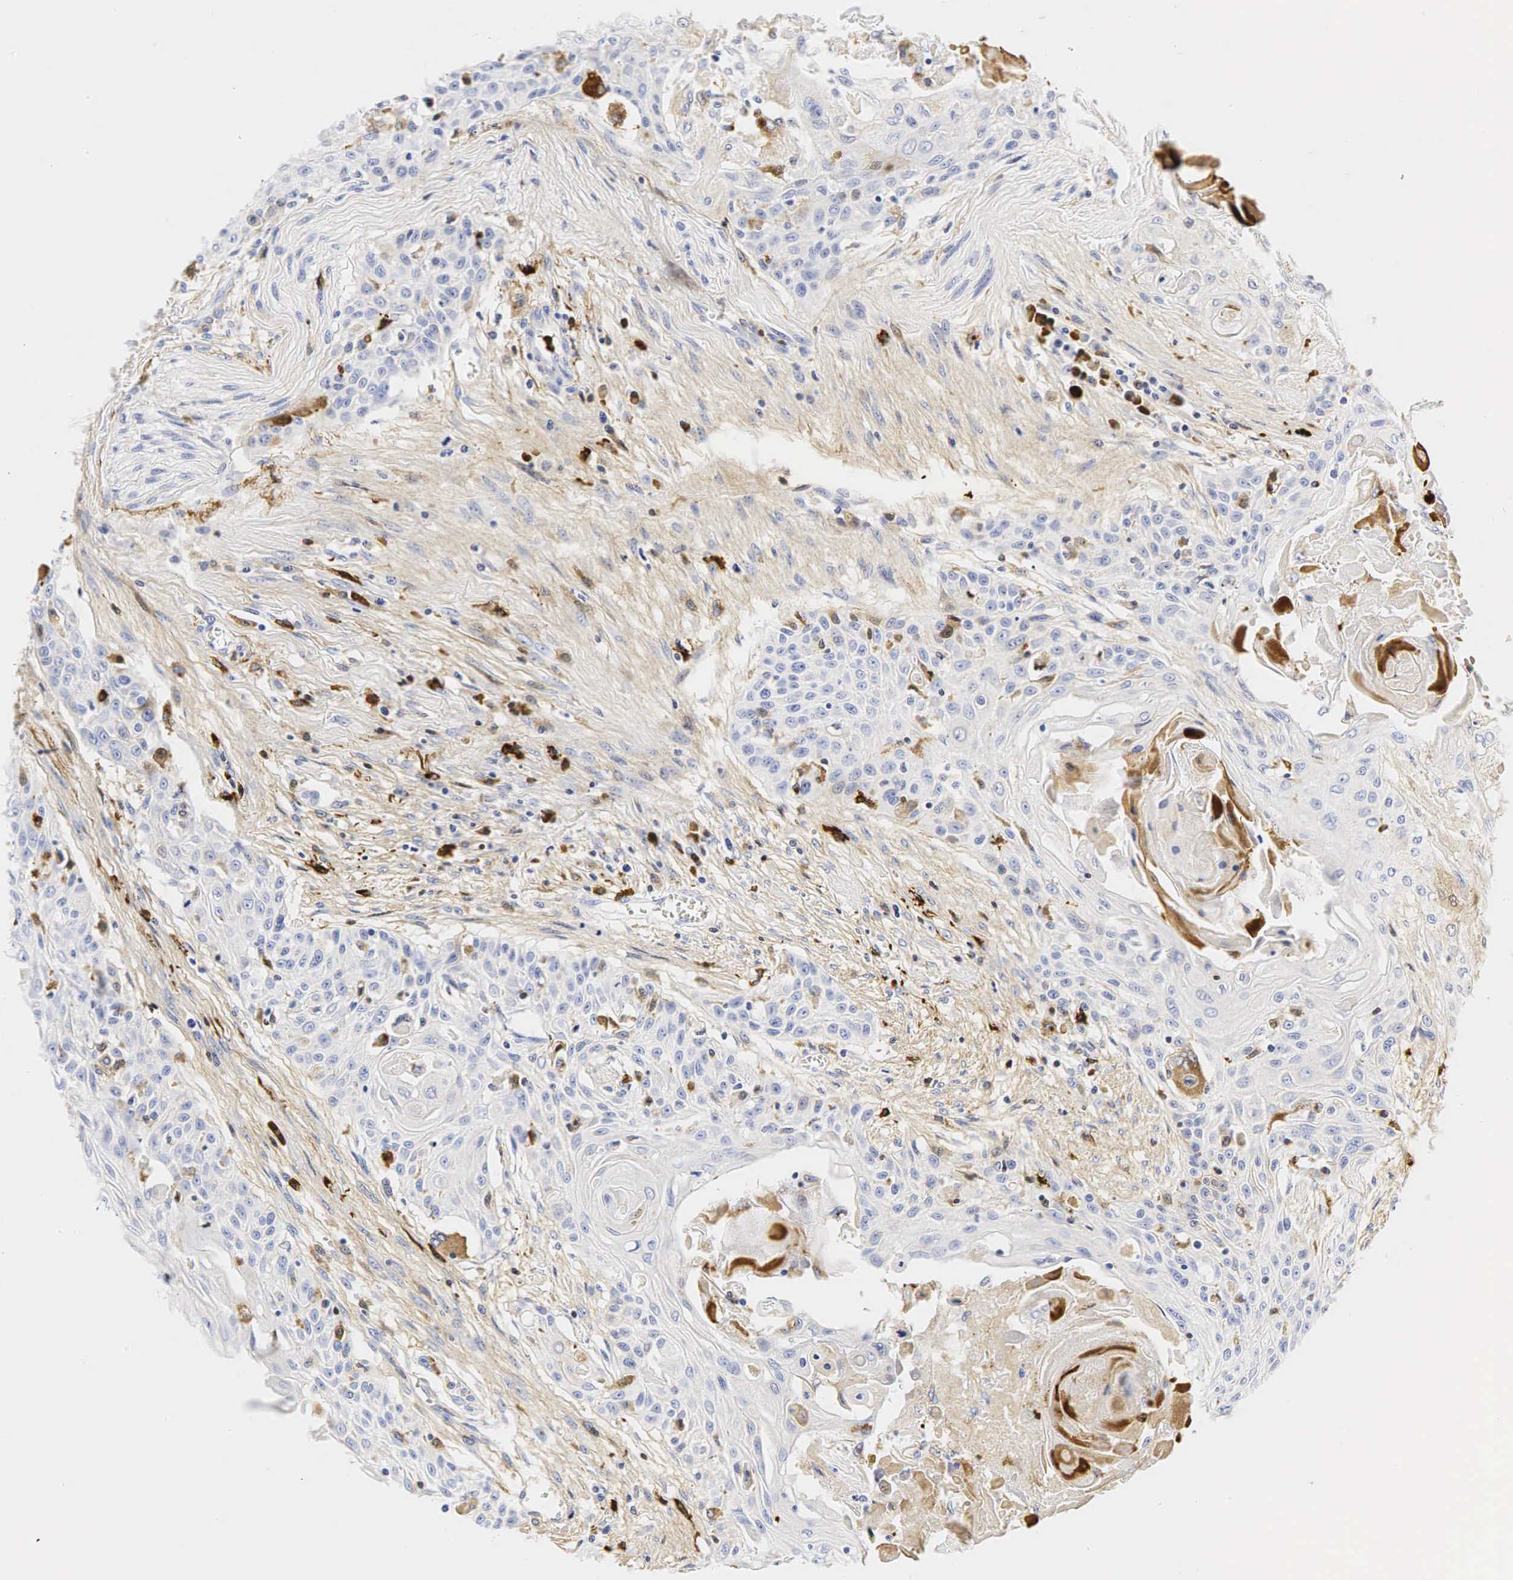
{"staining": {"intensity": "weak", "quantity": "<25%", "location": "cytoplasmic/membranous"}, "tissue": "head and neck cancer", "cell_type": "Tumor cells", "image_type": "cancer", "snomed": [{"axis": "morphology", "description": "Squamous cell carcinoma, NOS"}, {"axis": "morphology", "description": "Squamous cell carcinoma, metastatic, NOS"}, {"axis": "topography", "description": "Lymph node"}, {"axis": "topography", "description": "Salivary gland"}, {"axis": "topography", "description": "Head-Neck"}], "caption": "Immunohistochemical staining of human head and neck cancer (squamous cell carcinoma) reveals no significant positivity in tumor cells. Brightfield microscopy of immunohistochemistry stained with DAB (brown) and hematoxylin (blue), captured at high magnification.", "gene": "LYZ", "patient": {"sex": "female", "age": 74}}